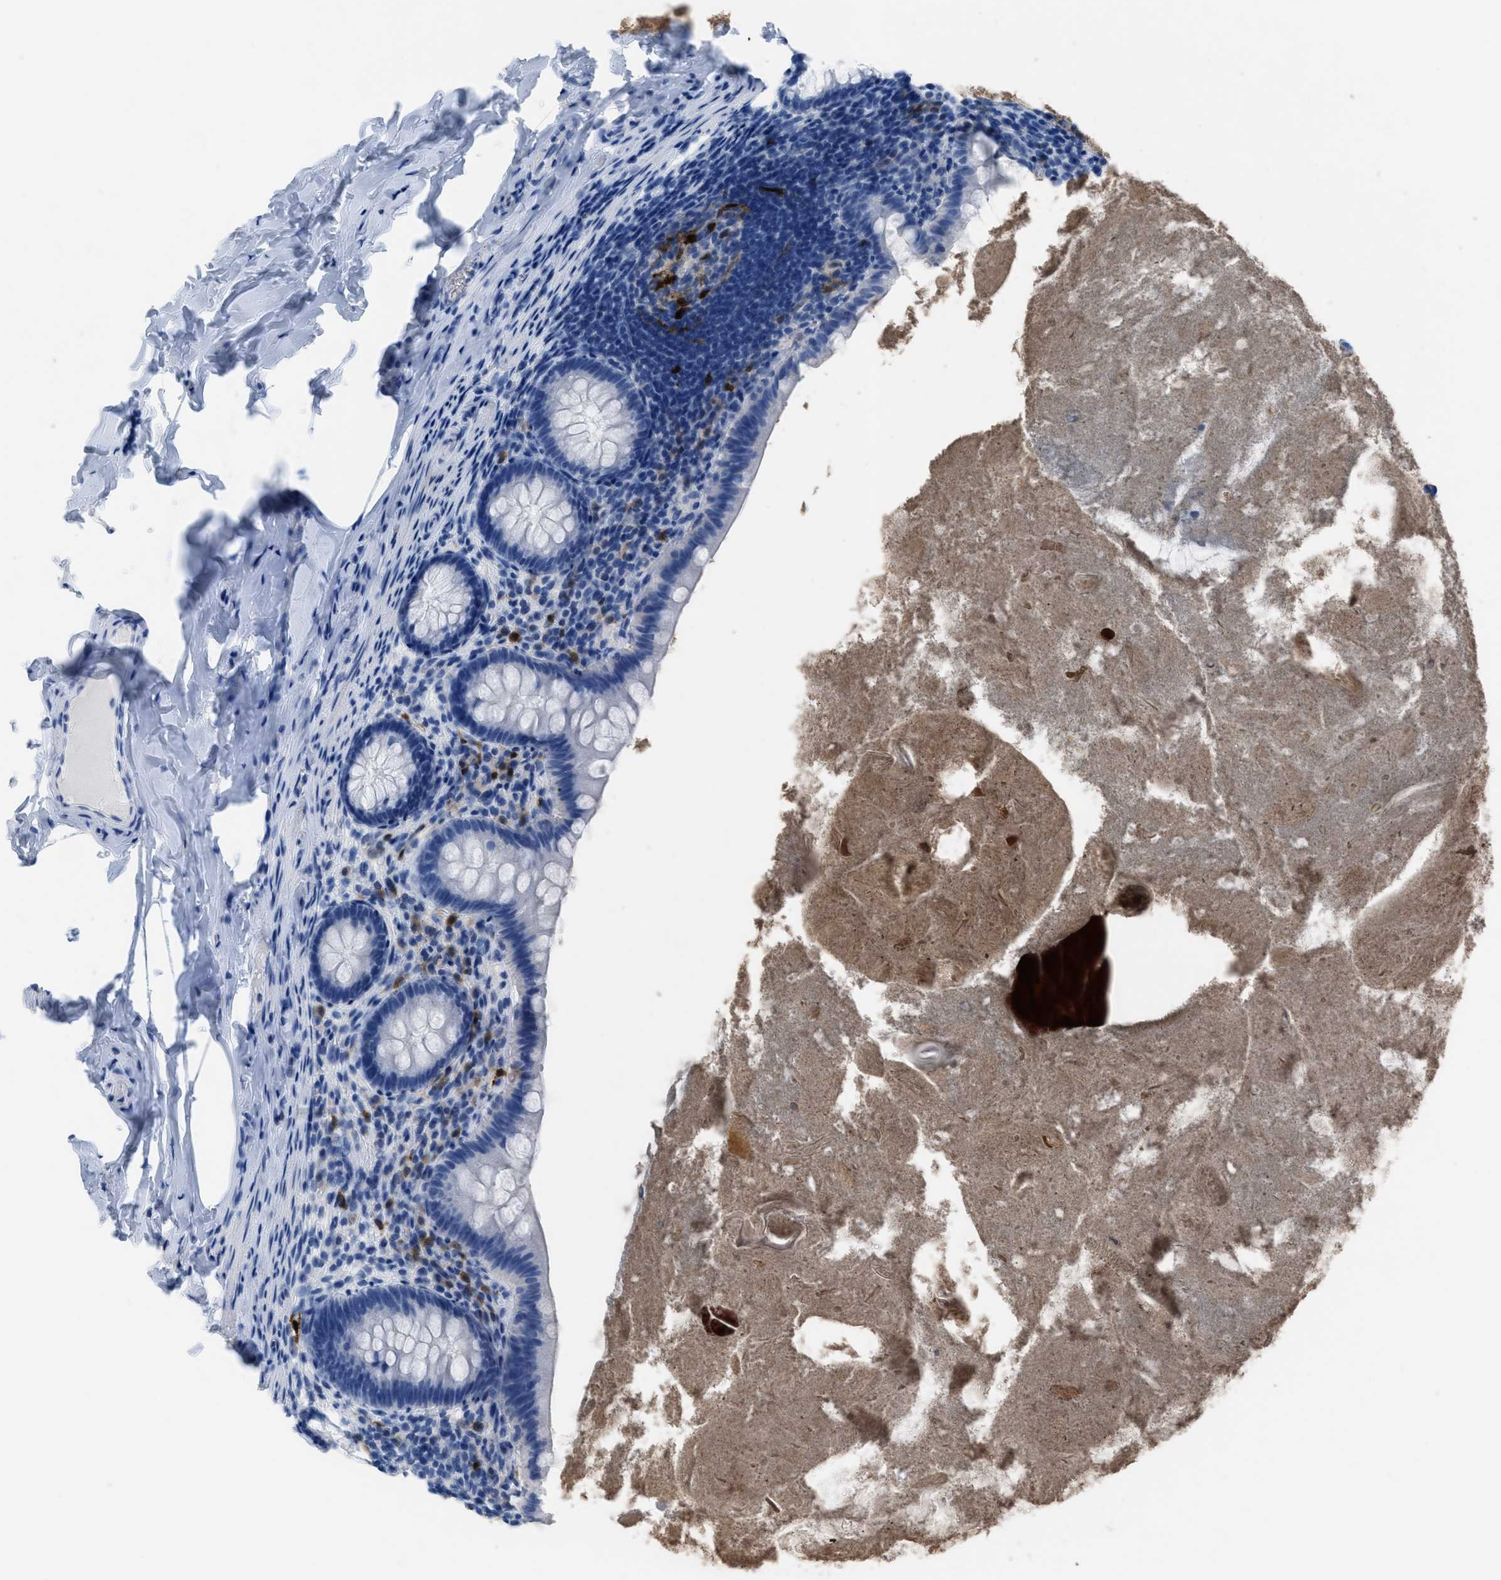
{"staining": {"intensity": "negative", "quantity": "none", "location": "none"}, "tissue": "appendix", "cell_type": "Glandular cells", "image_type": "normal", "snomed": [{"axis": "morphology", "description": "Normal tissue, NOS"}, {"axis": "topography", "description": "Appendix"}], "caption": "IHC histopathology image of unremarkable human appendix stained for a protein (brown), which shows no expression in glandular cells.", "gene": "CDKN2A", "patient": {"sex": "male", "age": 52}}